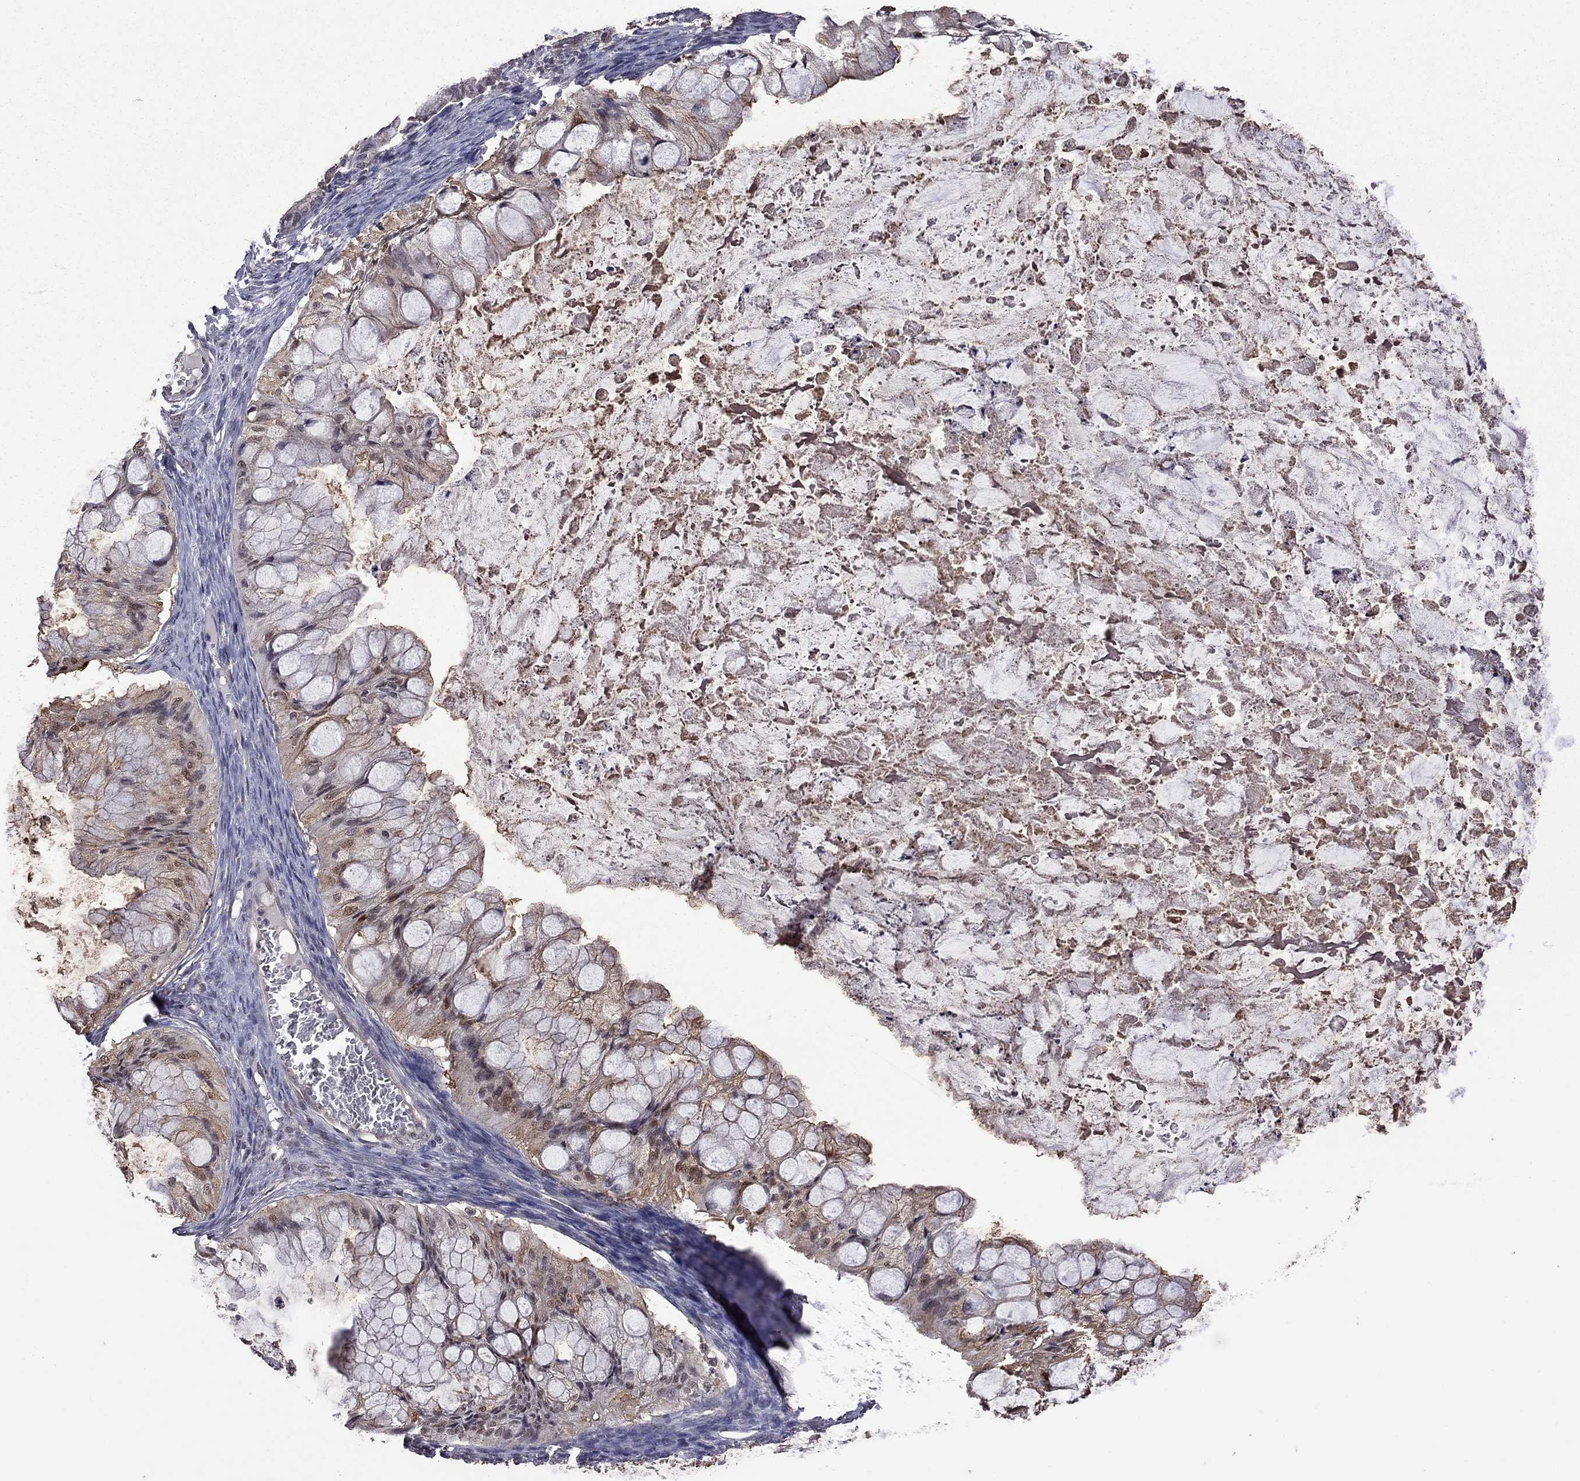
{"staining": {"intensity": "moderate", "quantity": "25%-75%", "location": "cytoplasmic/membranous"}, "tissue": "ovarian cancer", "cell_type": "Tumor cells", "image_type": "cancer", "snomed": [{"axis": "morphology", "description": "Cystadenocarcinoma, mucinous, NOS"}, {"axis": "topography", "description": "Ovary"}], "caption": "Tumor cells demonstrate moderate cytoplasmic/membranous expression in approximately 25%-75% of cells in ovarian mucinous cystadenocarcinoma.", "gene": "TSNARE1", "patient": {"sex": "female", "age": 57}}